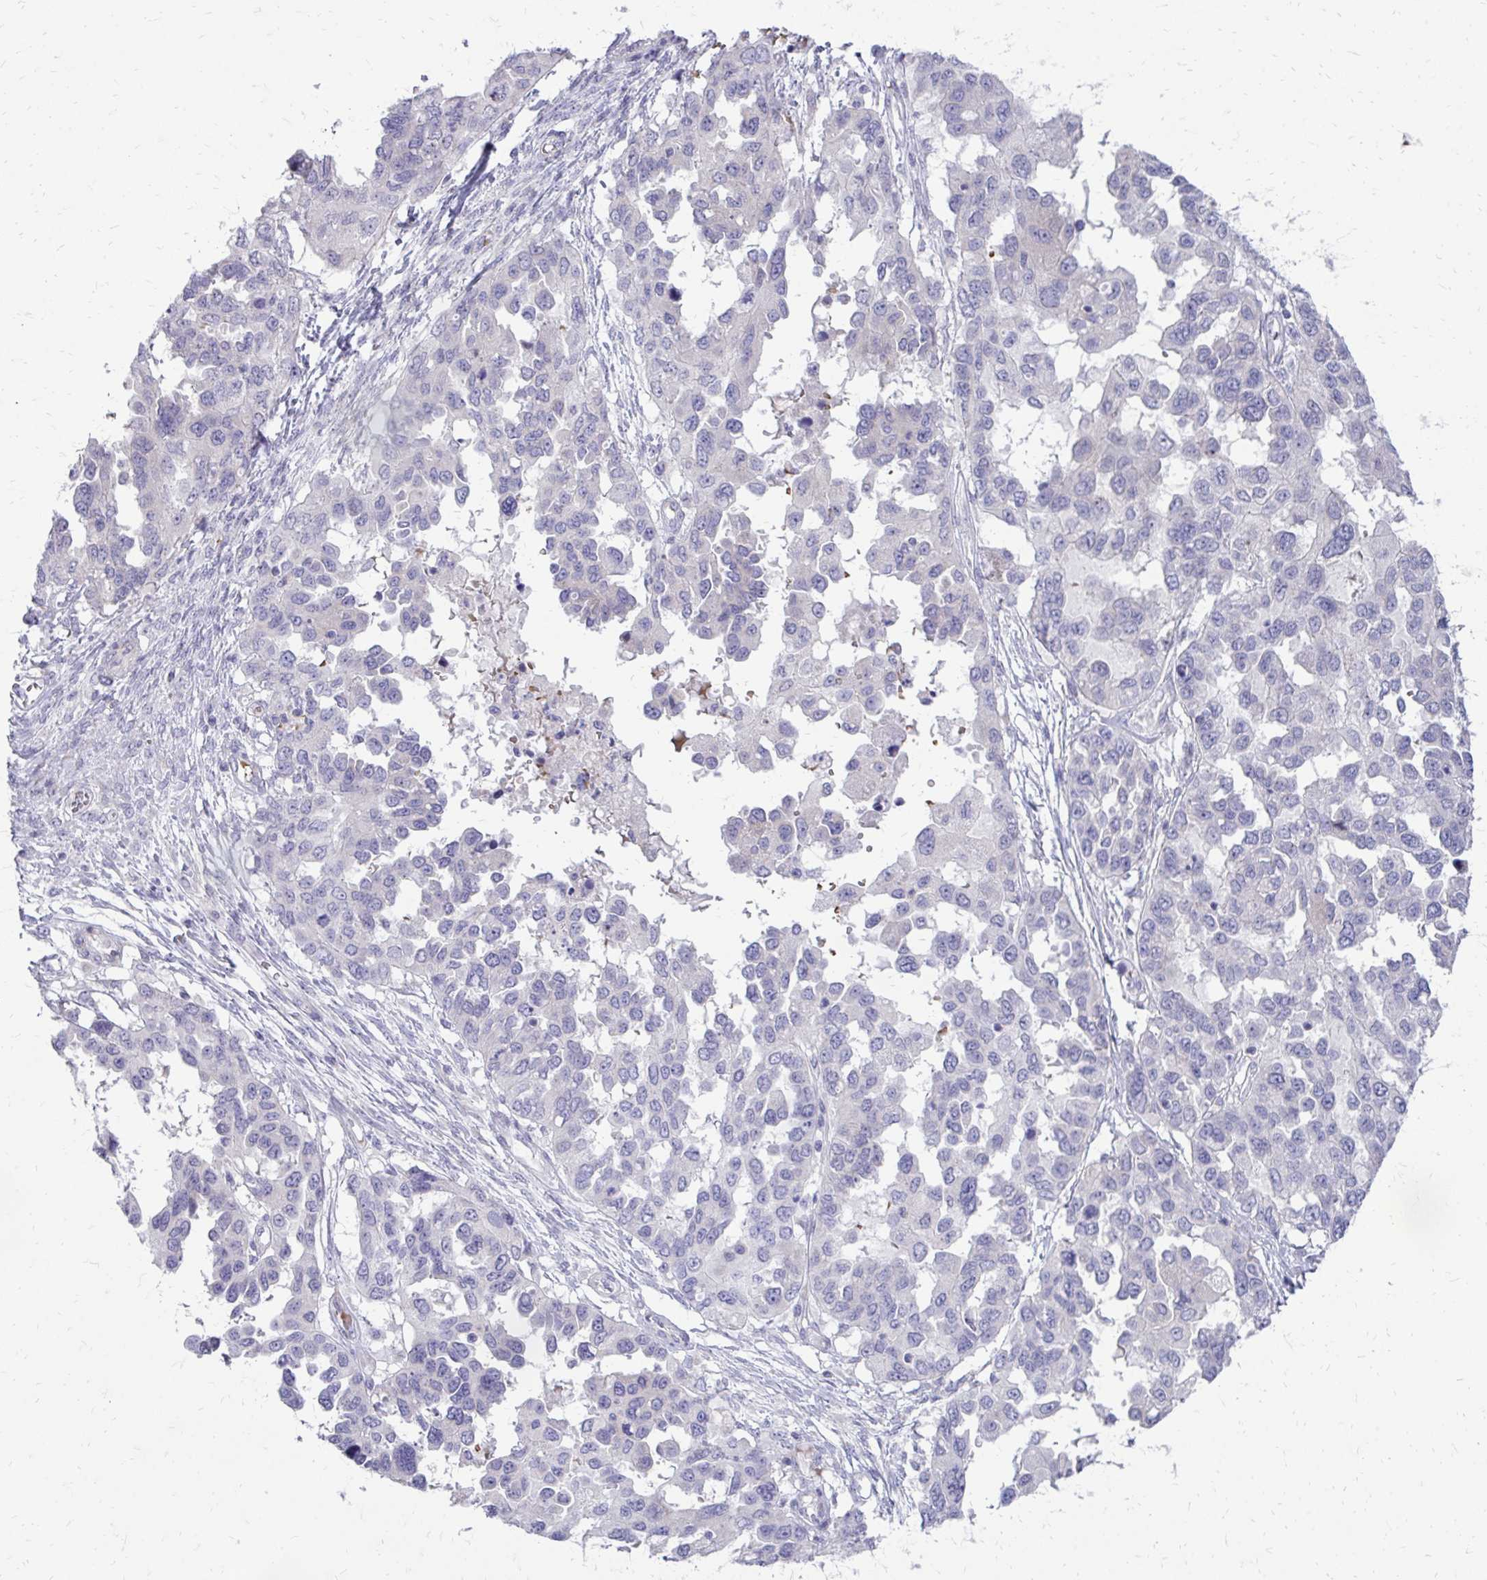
{"staining": {"intensity": "negative", "quantity": "none", "location": "none"}, "tissue": "ovarian cancer", "cell_type": "Tumor cells", "image_type": "cancer", "snomed": [{"axis": "morphology", "description": "Cystadenocarcinoma, serous, NOS"}, {"axis": "topography", "description": "Ovary"}], "caption": "Immunohistochemistry (IHC) micrograph of ovarian cancer stained for a protein (brown), which demonstrates no positivity in tumor cells. Brightfield microscopy of immunohistochemistry stained with DAB (3,3'-diaminobenzidine) (brown) and hematoxylin (blue), captured at high magnification.", "gene": "FUNDC2", "patient": {"sex": "female", "age": 53}}